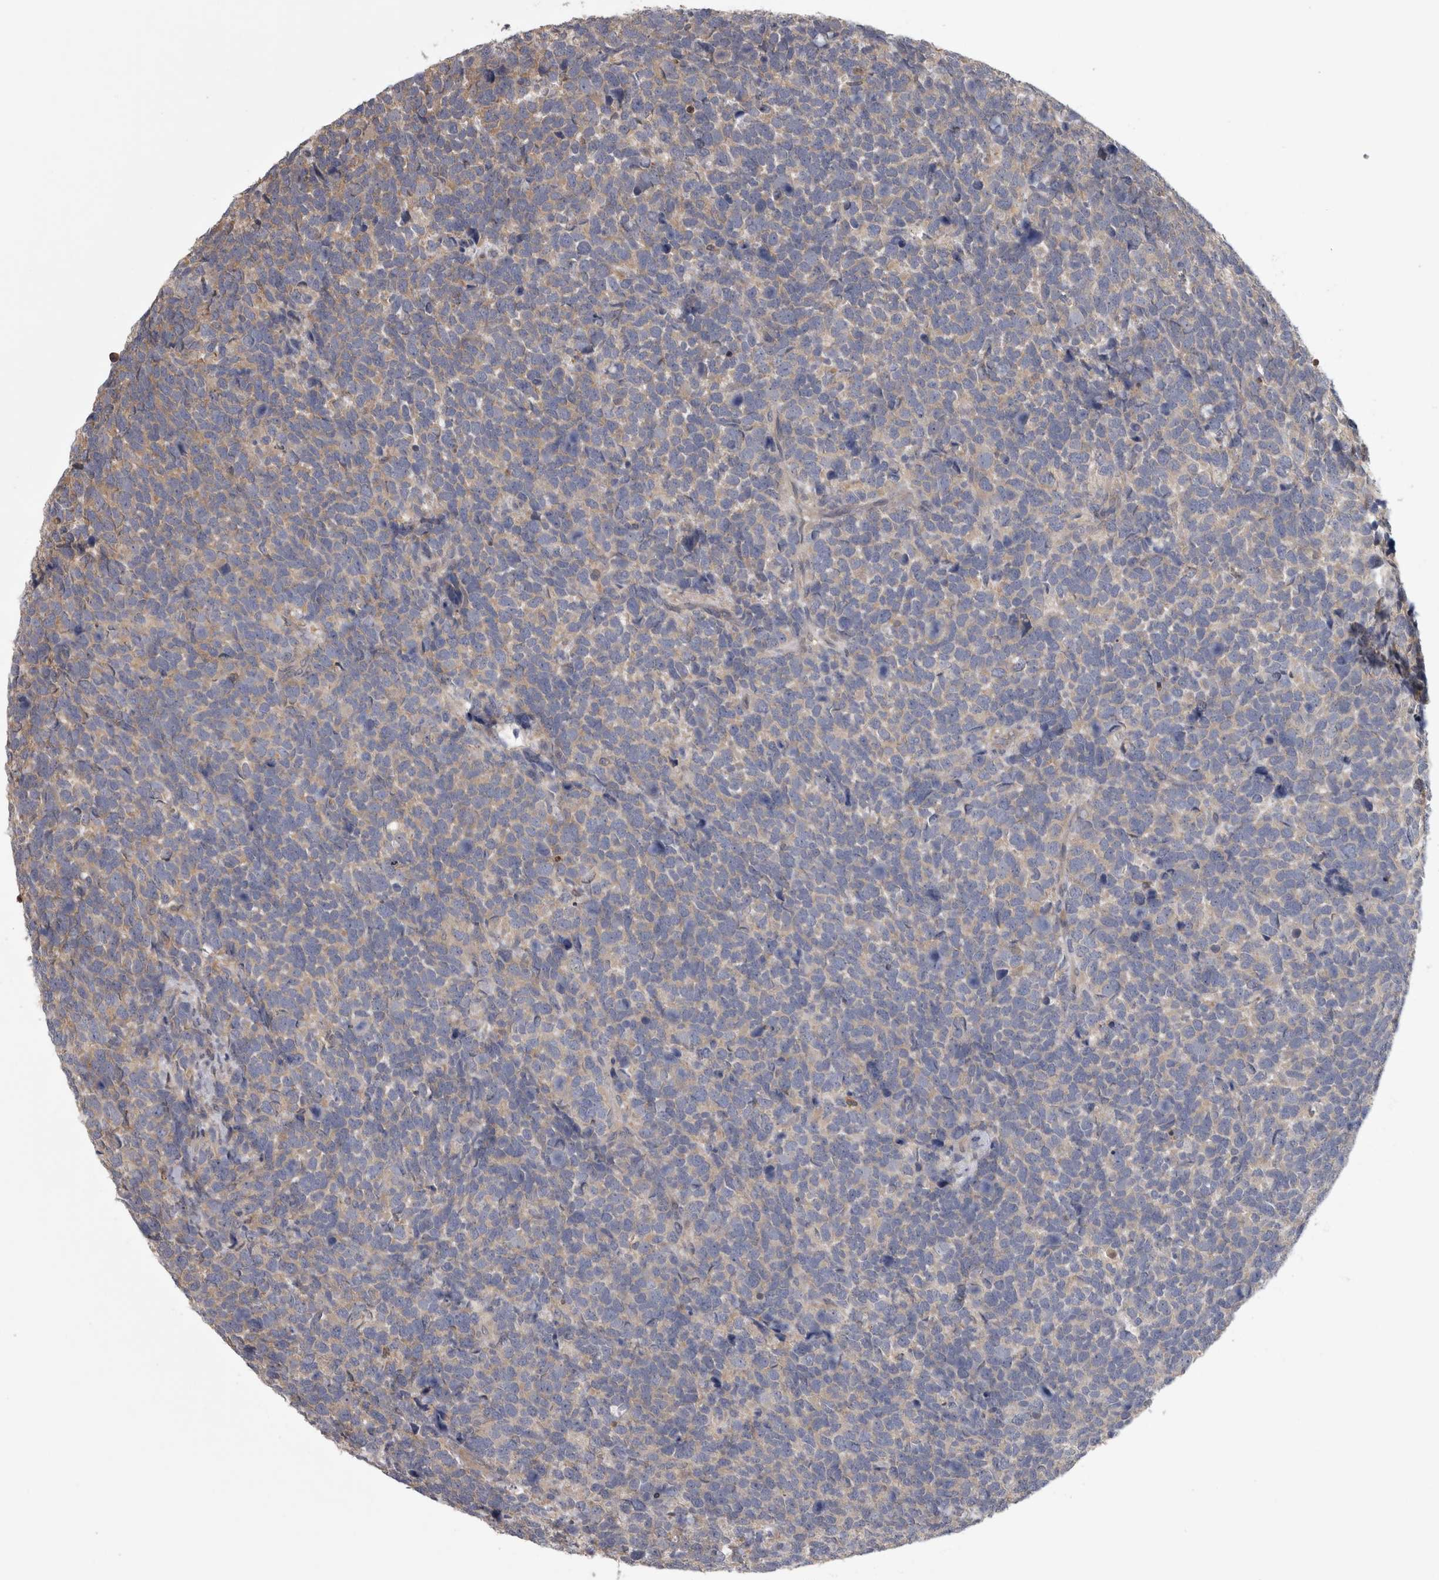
{"staining": {"intensity": "weak", "quantity": "<25%", "location": "cytoplasmic/membranous"}, "tissue": "urothelial cancer", "cell_type": "Tumor cells", "image_type": "cancer", "snomed": [{"axis": "morphology", "description": "Urothelial carcinoma, High grade"}, {"axis": "topography", "description": "Urinary bladder"}], "caption": "Immunohistochemistry (IHC) image of urothelial carcinoma (high-grade) stained for a protein (brown), which exhibits no expression in tumor cells.", "gene": "APRT", "patient": {"sex": "female", "age": 82}}